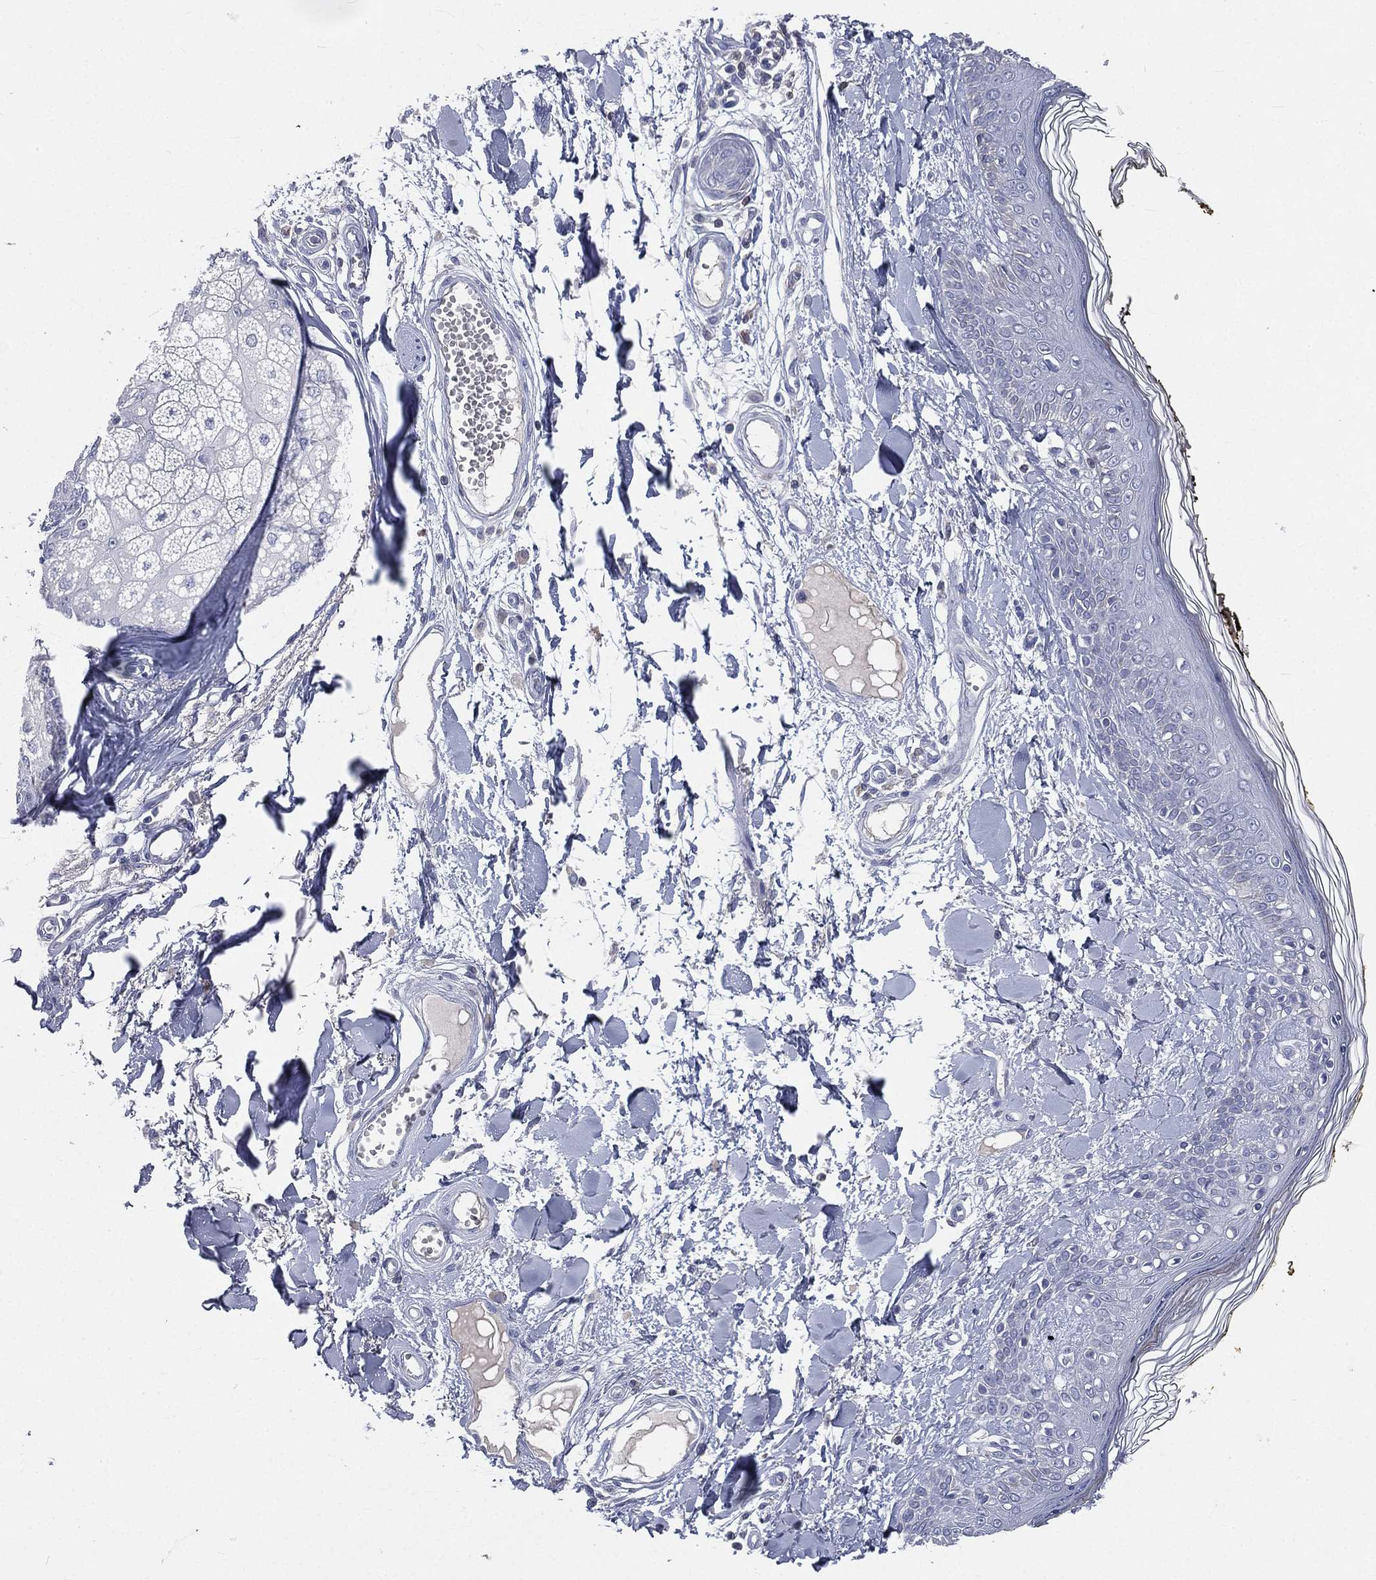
{"staining": {"intensity": "negative", "quantity": "none", "location": "none"}, "tissue": "skin", "cell_type": "Fibroblasts", "image_type": "normal", "snomed": [{"axis": "morphology", "description": "Normal tissue, NOS"}, {"axis": "topography", "description": "Skin"}], "caption": "Immunohistochemical staining of unremarkable human skin shows no significant expression in fibroblasts. The staining is performed using DAB (3,3'-diaminobenzidine) brown chromogen with nuclei counter-stained in using hematoxylin.", "gene": "CD3D", "patient": {"sex": "male", "age": 76}}